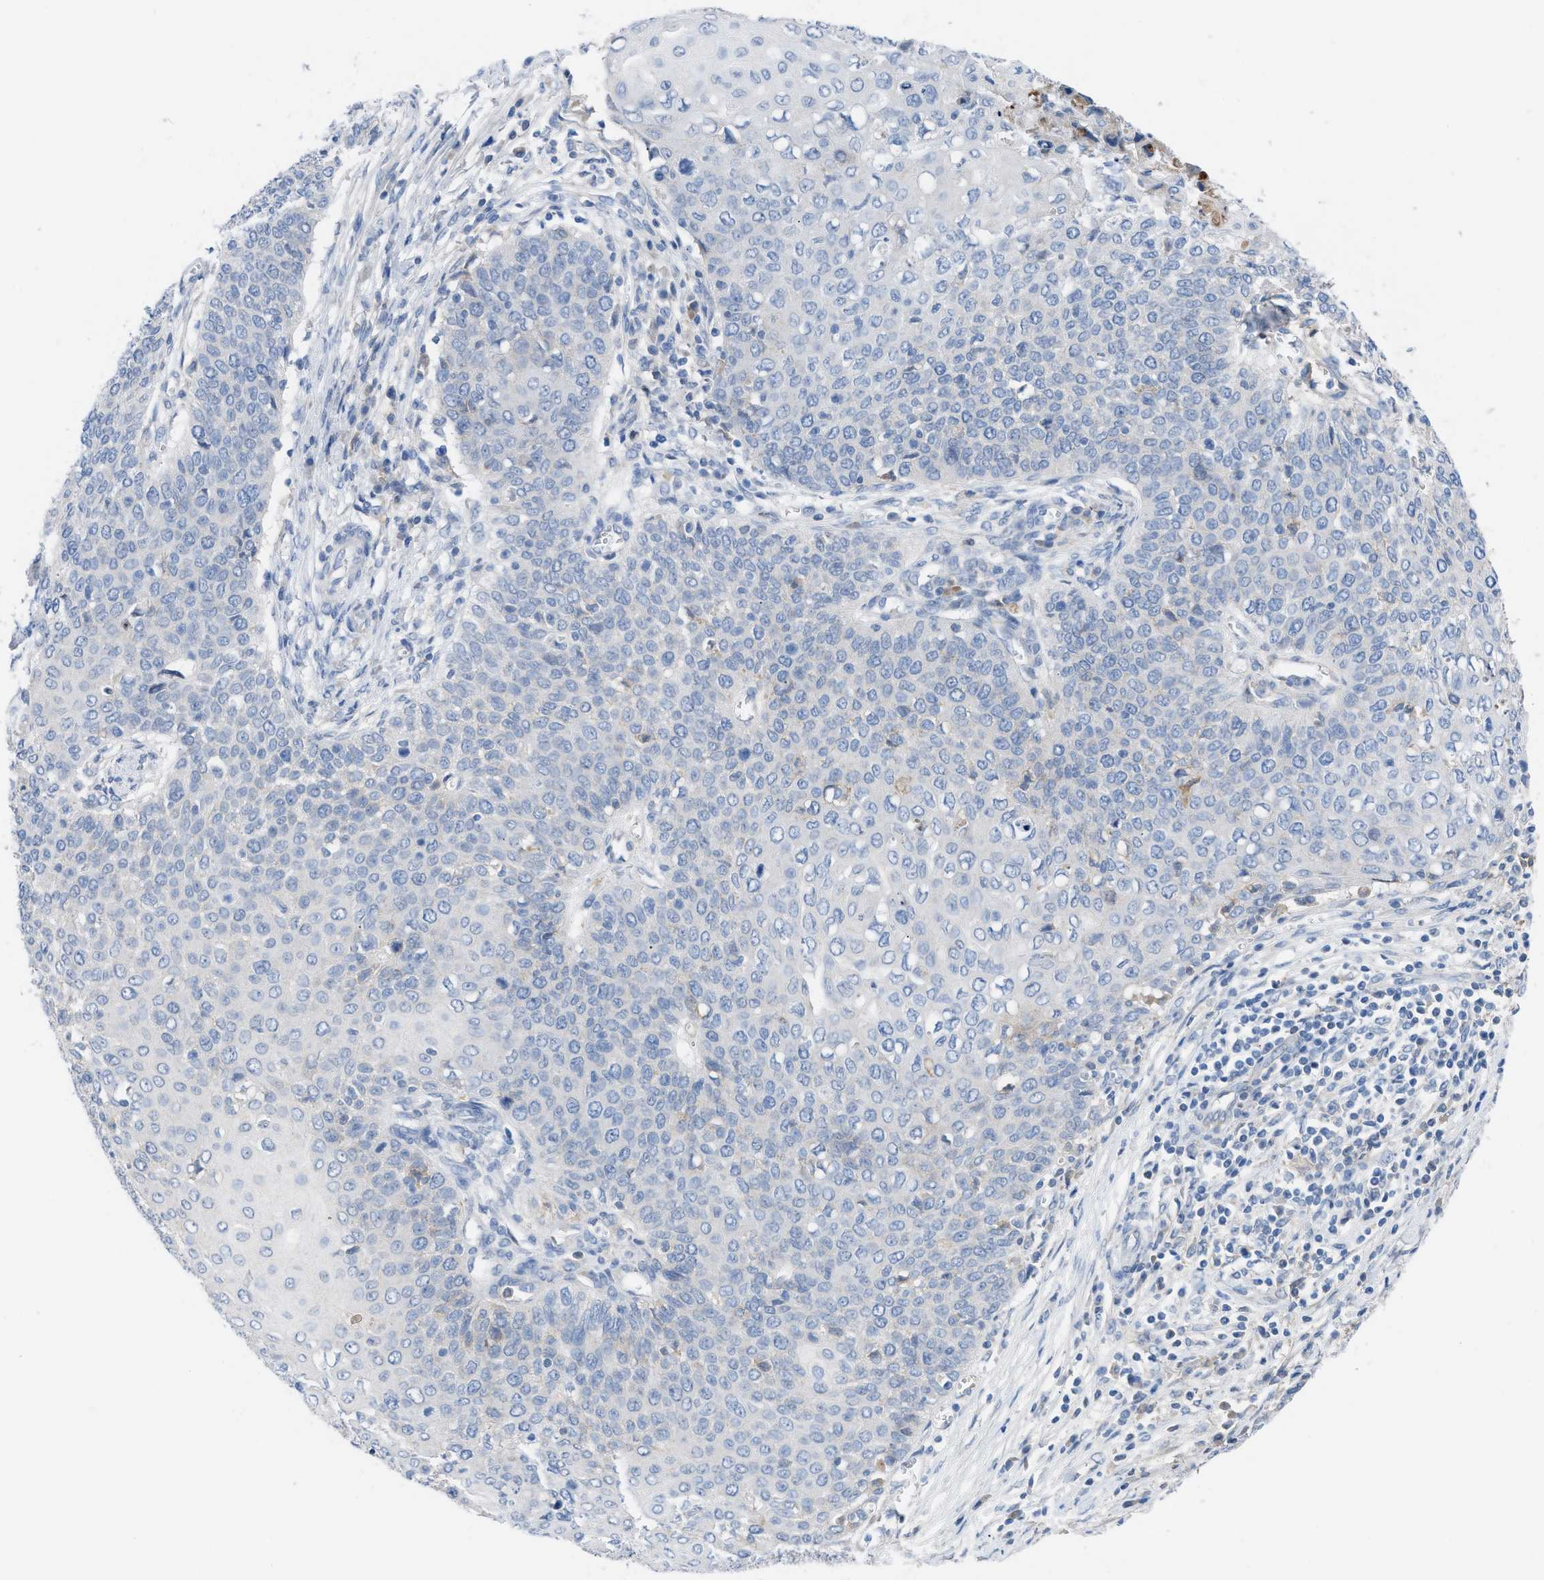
{"staining": {"intensity": "negative", "quantity": "none", "location": "none"}, "tissue": "cervical cancer", "cell_type": "Tumor cells", "image_type": "cancer", "snomed": [{"axis": "morphology", "description": "Squamous cell carcinoma, NOS"}, {"axis": "topography", "description": "Cervix"}], "caption": "DAB immunohistochemical staining of cervical cancer (squamous cell carcinoma) shows no significant staining in tumor cells.", "gene": "HPX", "patient": {"sex": "female", "age": 39}}